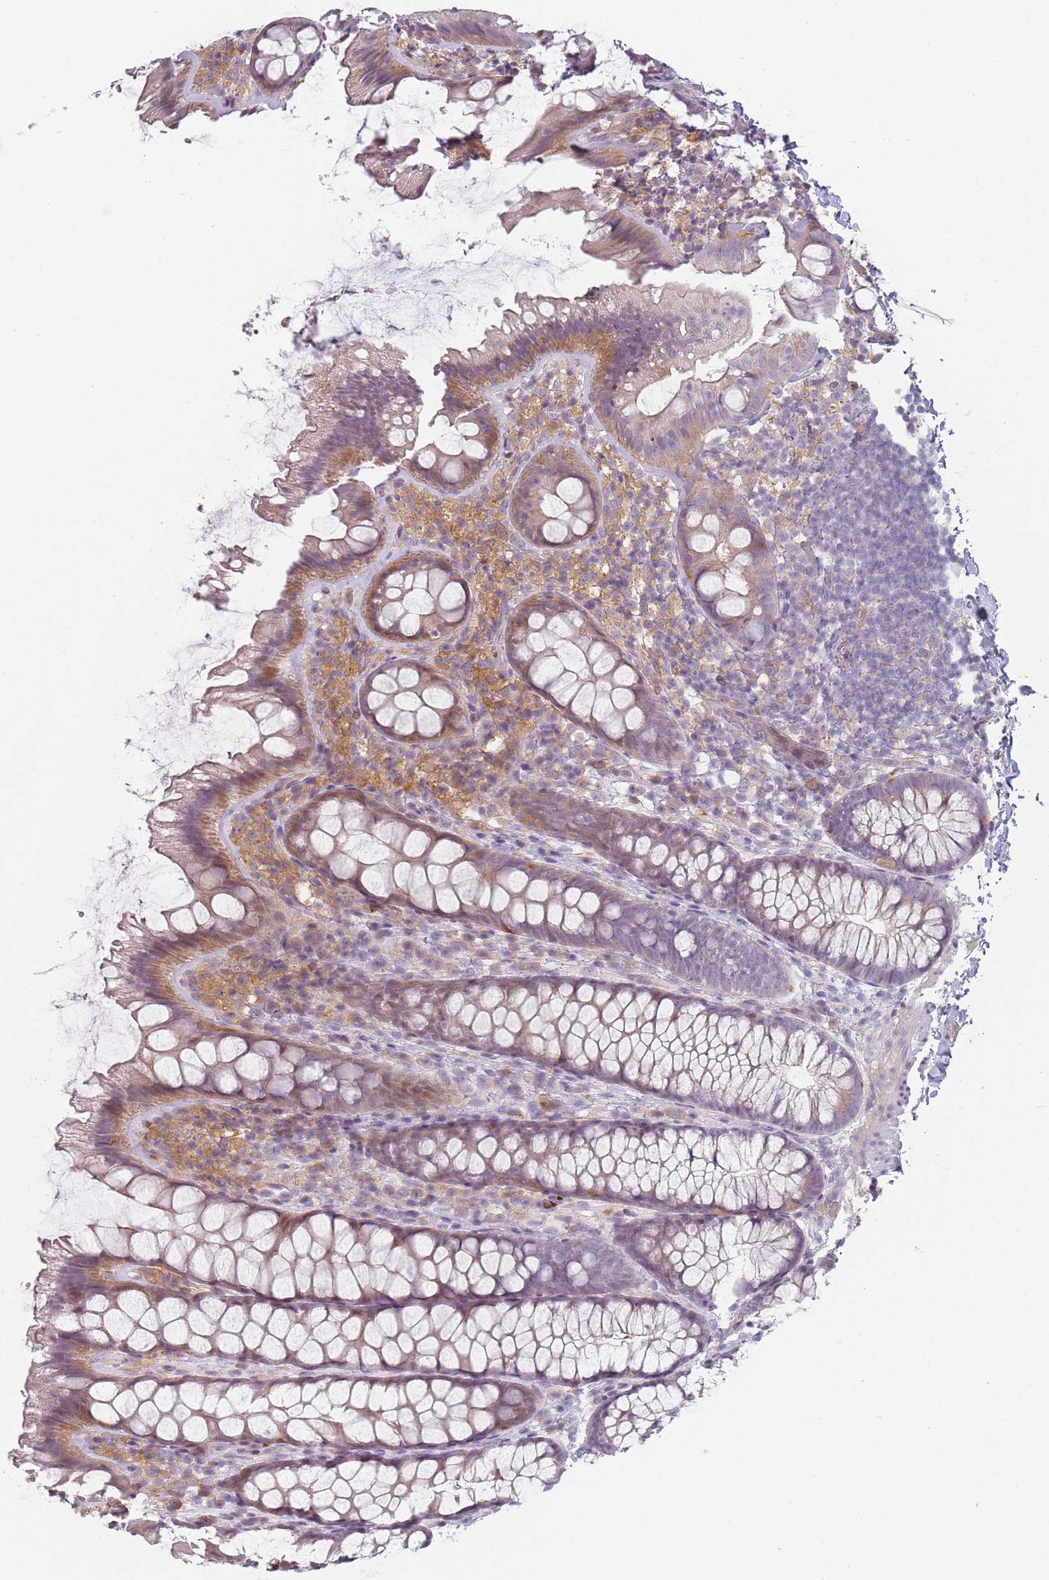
{"staining": {"intensity": "moderate", "quantity": "25%-75%", "location": "cytoplasmic/membranous"}, "tissue": "colon", "cell_type": "Glandular cells", "image_type": "normal", "snomed": [{"axis": "morphology", "description": "Normal tissue, NOS"}, {"axis": "topography", "description": "Colon"}], "caption": "The micrograph displays immunohistochemical staining of unremarkable colon. There is moderate cytoplasmic/membranous staining is seen in approximately 25%-75% of glandular cells.", "gene": "CC2D2B", "patient": {"sex": "male", "age": 46}}